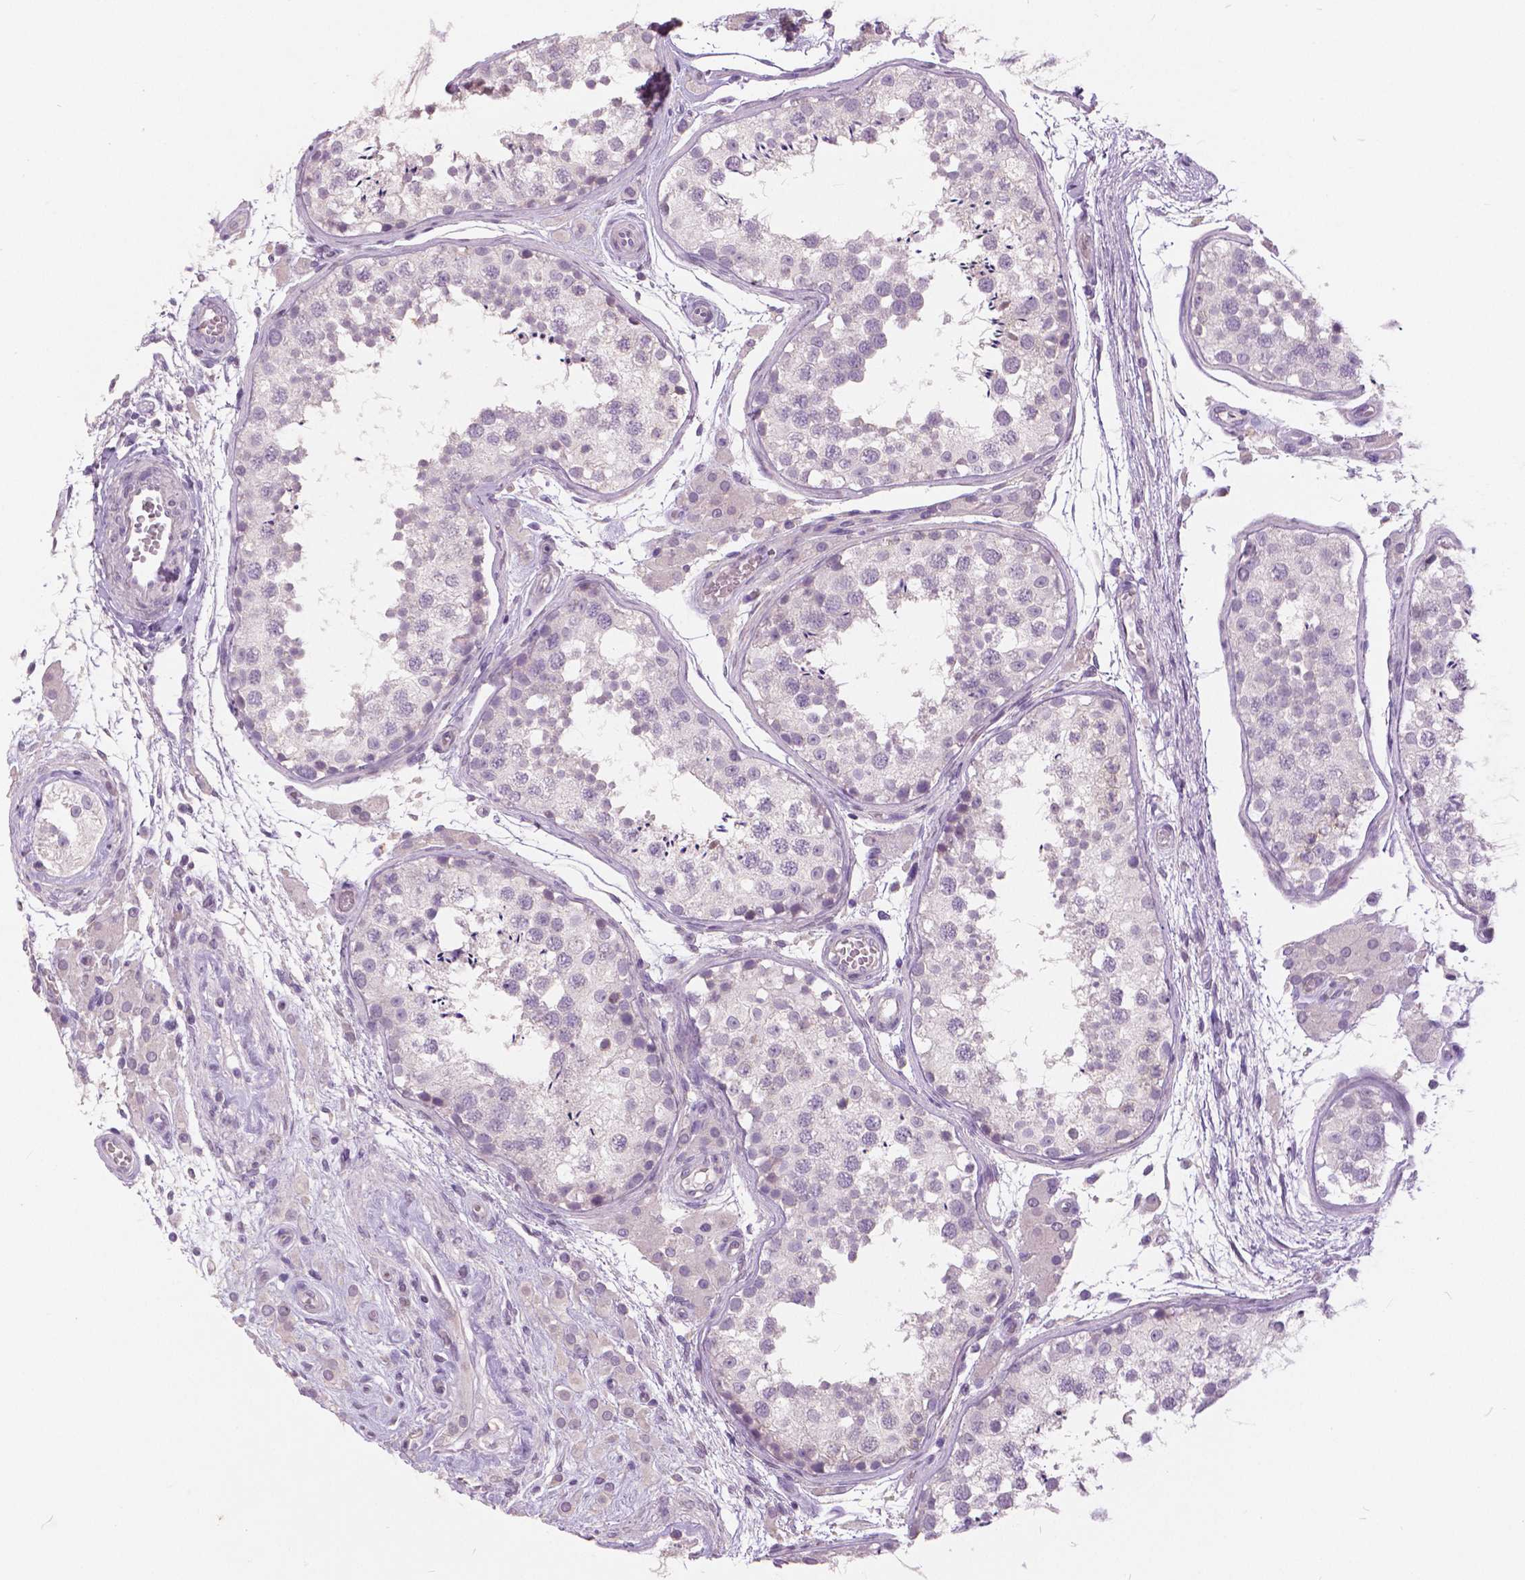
{"staining": {"intensity": "negative", "quantity": "none", "location": "none"}, "tissue": "testis", "cell_type": "Cells in seminiferous ducts", "image_type": "normal", "snomed": [{"axis": "morphology", "description": "Normal tissue, NOS"}, {"axis": "morphology", "description": "Seminoma, NOS"}, {"axis": "topography", "description": "Testis"}], "caption": "Immunohistochemistry (IHC) histopathology image of unremarkable human testis stained for a protein (brown), which displays no expression in cells in seminiferous ducts. Nuclei are stained in blue.", "gene": "GRIN2A", "patient": {"sex": "male", "age": 29}}